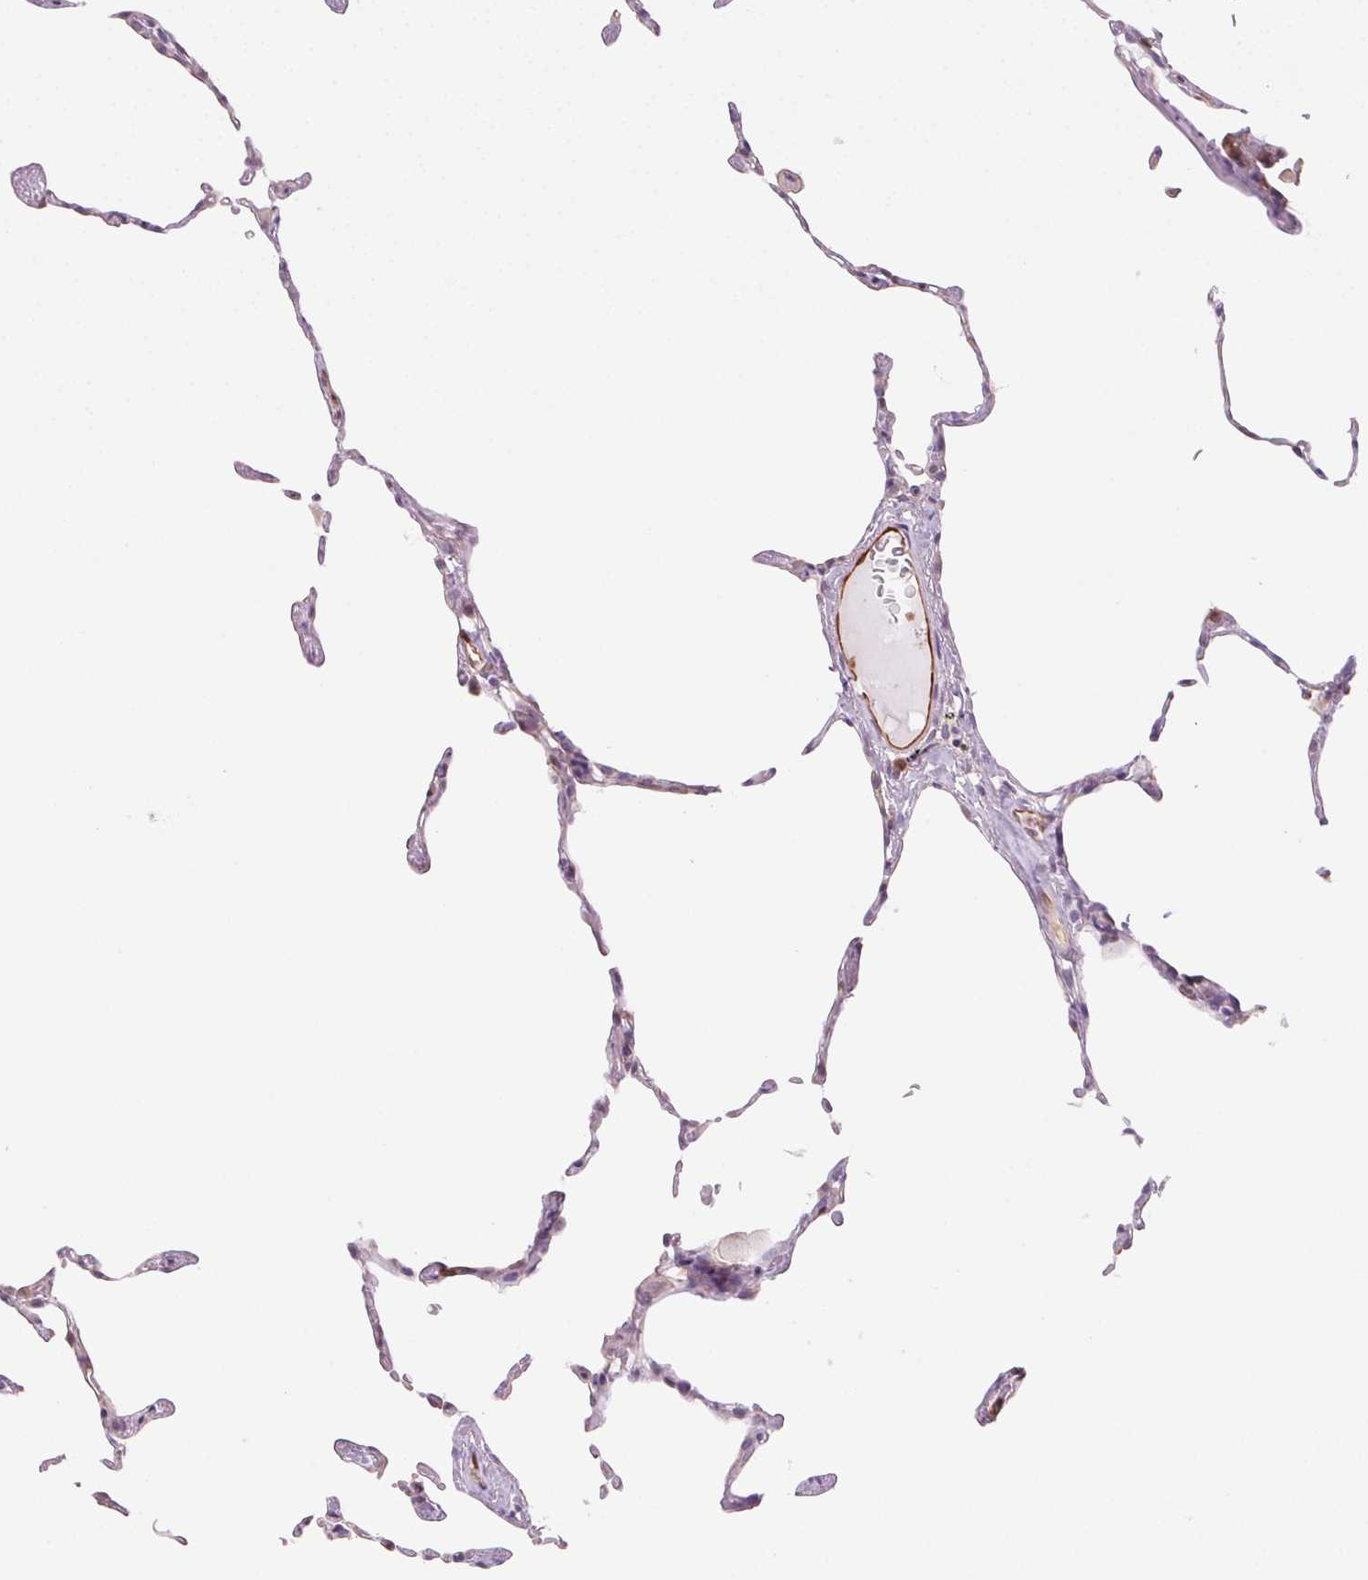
{"staining": {"intensity": "negative", "quantity": "none", "location": "none"}, "tissue": "lung", "cell_type": "Alveolar cells", "image_type": "normal", "snomed": [{"axis": "morphology", "description": "Normal tissue, NOS"}, {"axis": "topography", "description": "Lung"}], "caption": "Alveolar cells are negative for protein expression in unremarkable human lung. Brightfield microscopy of IHC stained with DAB (brown) and hematoxylin (blue), captured at high magnification.", "gene": "TMEM45A", "patient": {"sex": "female", "age": 57}}